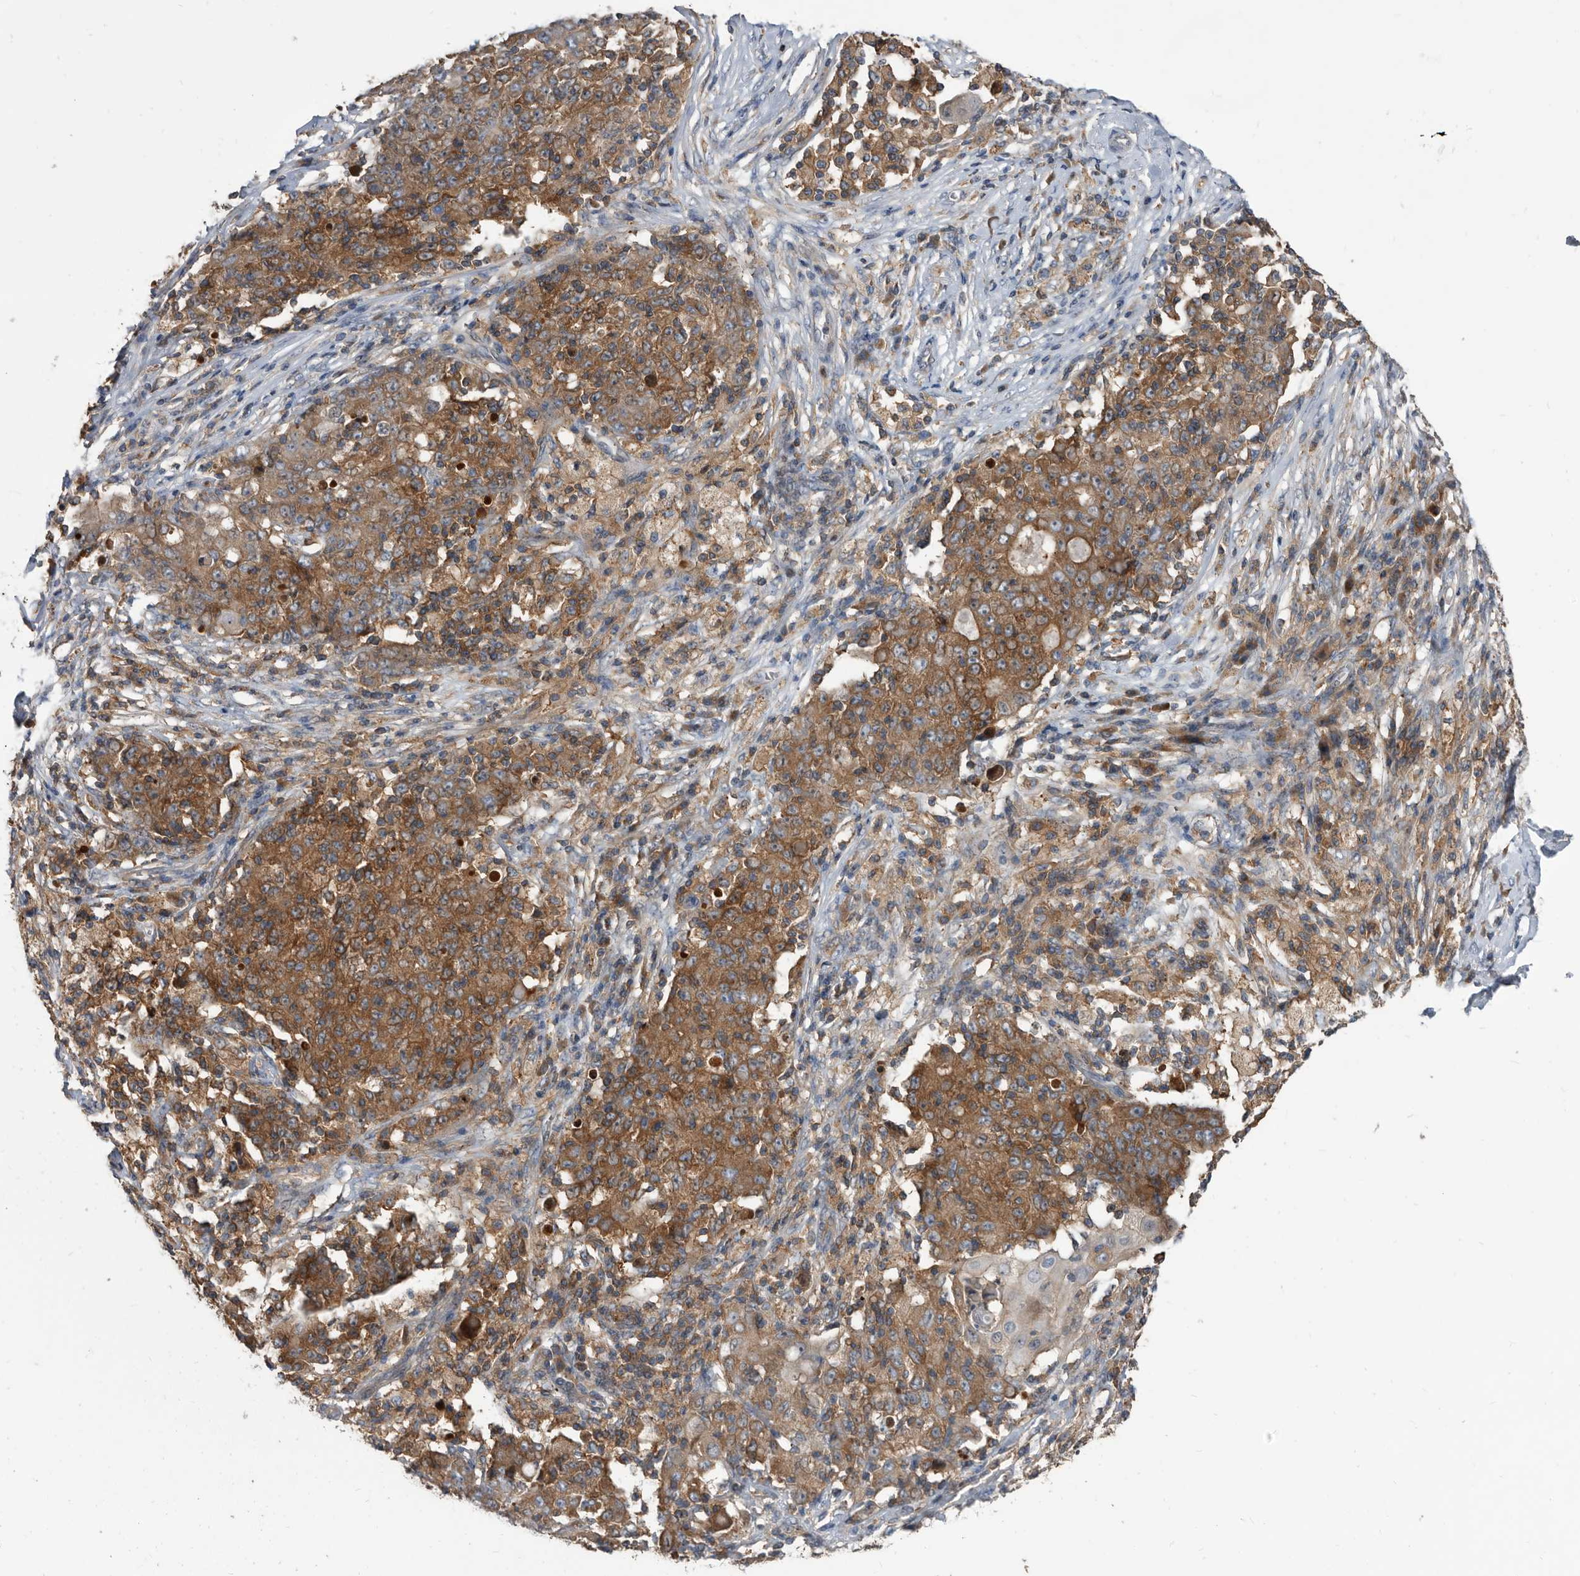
{"staining": {"intensity": "moderate", "quantity": ">75%", "location": "cytoplasmic/membranous"}, "tissue": "ovarian cancer", "cell_type": "Tumor cells", "image_type": "cancer", "snomed": [{"axis": "morphology", "description": "Carcinoma, endometroid"}, {"axis": "topography", "description": "Ovary"}], "caption": "Immunohistochemical staining of endometroid carcinoma (ovarian) demonstrates moderate cytoplasmic/membranous protein positivity in about >75% of tumor cells. Nuclei are stained in blue.", "gene": "APEH", "patient": {"sex": "female", "age": 42}}